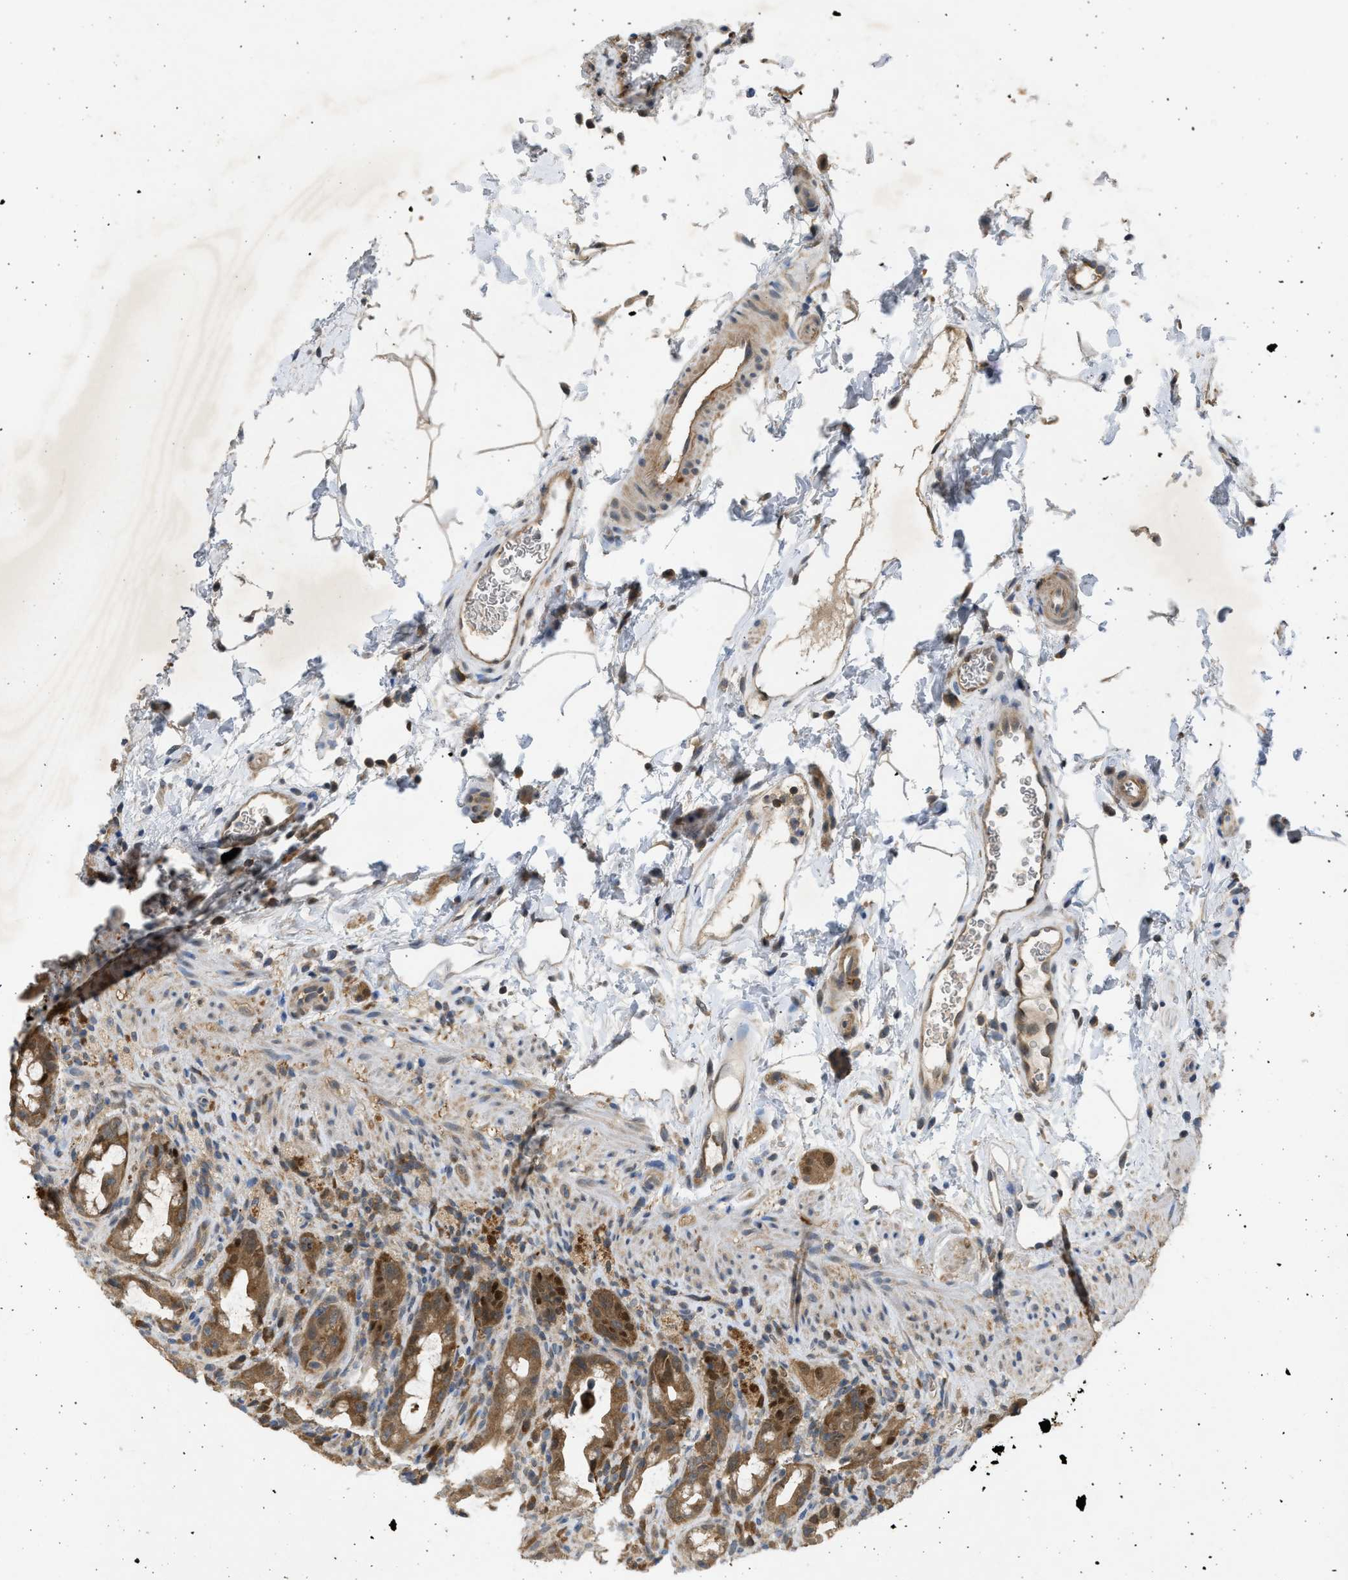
{"staining": {"intensity": "moderate", "quantity": ">75%", "location": "cytoplasmic/membranous,nuclear"}, "tissue": "rectum", "cell_type": "Glandular cells", "image_type": "normal", "snomed": [{"axis": "morphology", "description": "Normal tissue, NOS"}, {"axis": "topography", "description": "Rectum"}], "caption": "Immunohistochemical staining of normal human rectum shows medium levels of moderate cytoplasmic/membranous,nuclear expression in about >75% of glandular cells.", "gene": "MAPK7", "patient": {"sex": "male", "age": 44}}